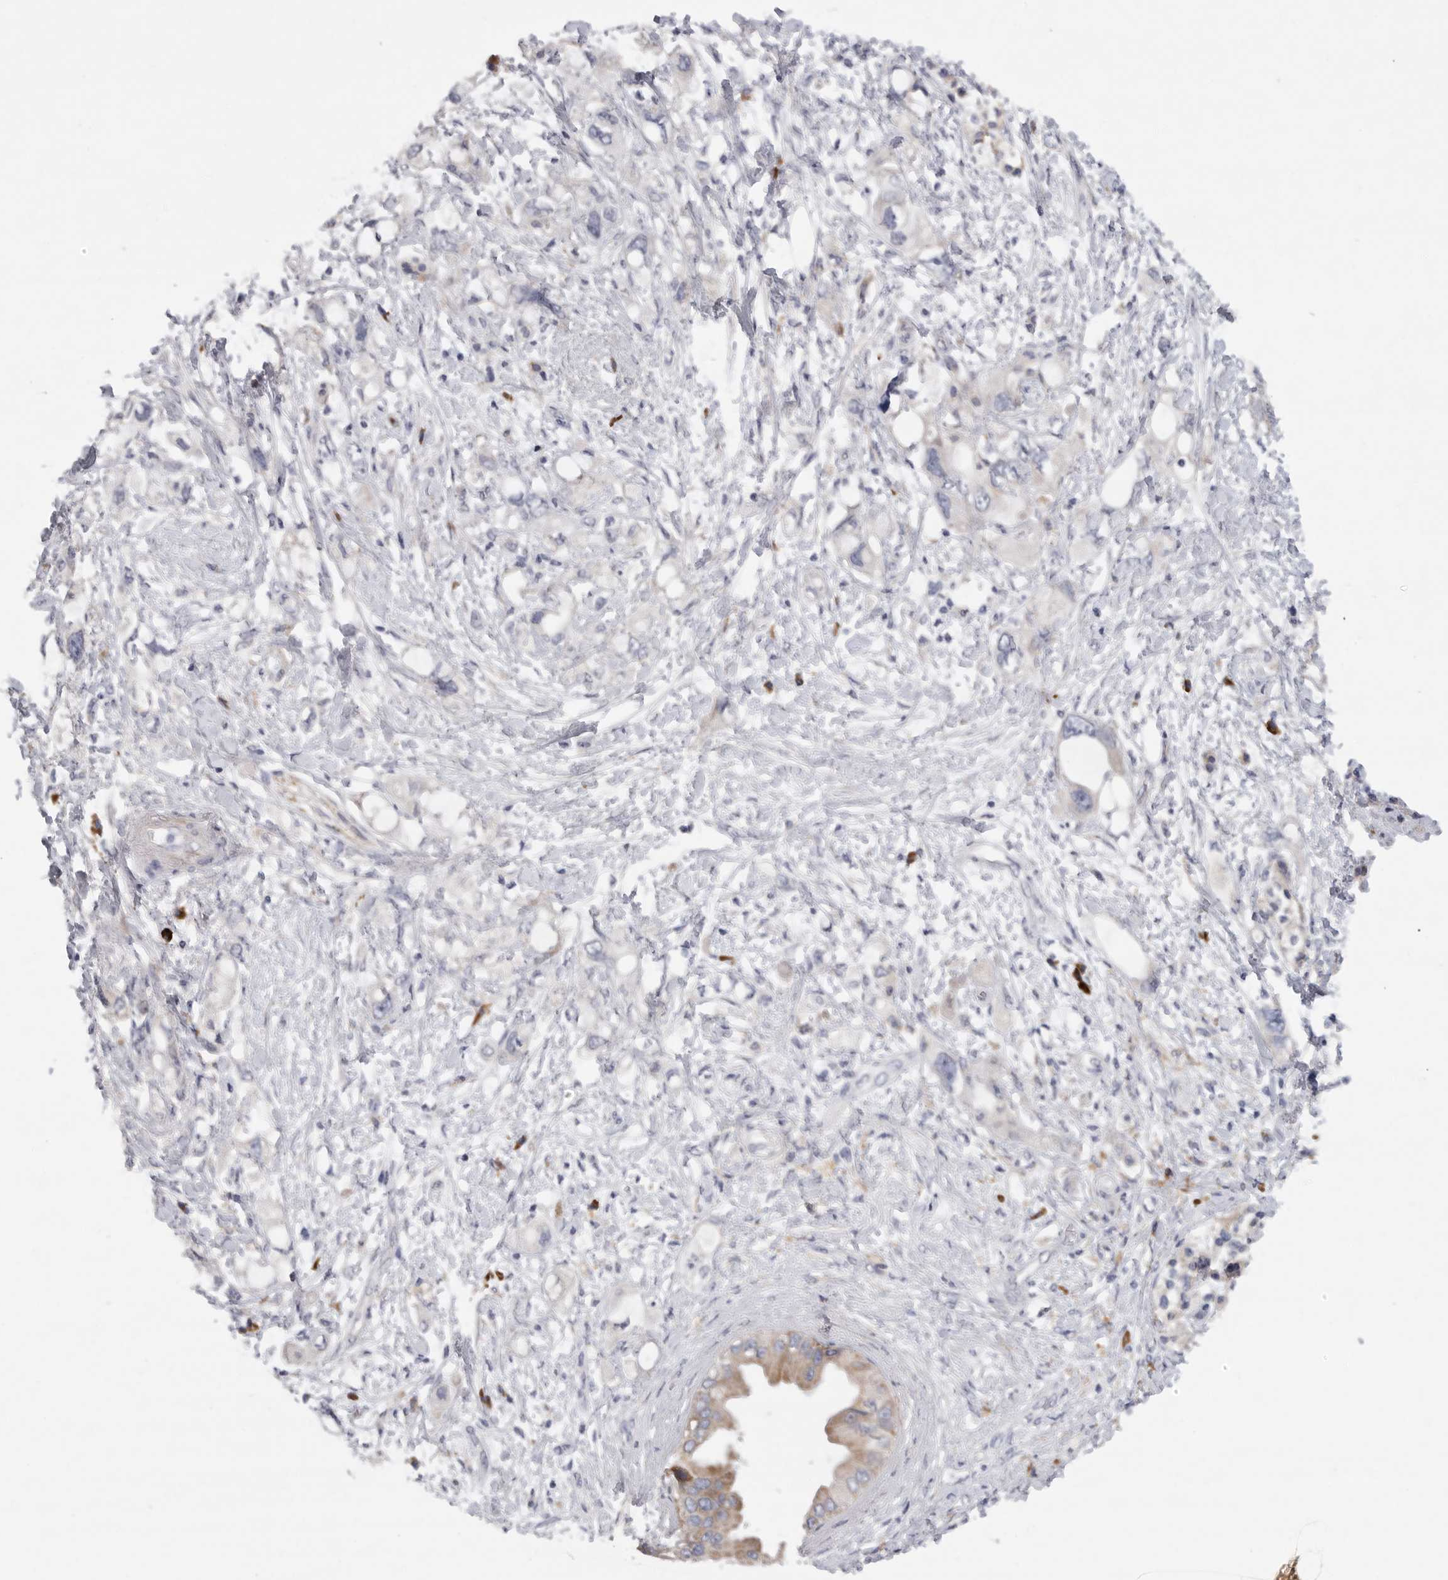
{"staining": {"intensity": "moderate", "quantity": "<25%", "location": "cytoplasmic/membranous"}, "tissue": "pancreatic cancer", "cell_type": "Tumor cells", "image_type": "cancer", "snomed": [{"axis": "morphology", "description": "Adenocarcinoma, NOS"}, {"axis": "topography", "description": "Pancreas"}], "caption": "Immunohistochemistry staining of pancreatic cancer (adenocarcinoma), which shows low levels of moderate cytoplasmic/membranous expression in approximately <25% of tumor cells indicating moderate cytoplasmic/membranous protein expression. The staining was performed using DAB (3,3'-diaminobenzidine) (brown) for protein detection and nuclei were counterstained in hematoxylin (blue).", "gene": "EDEM3", "patient": {"sex": "female", "age": 56}}